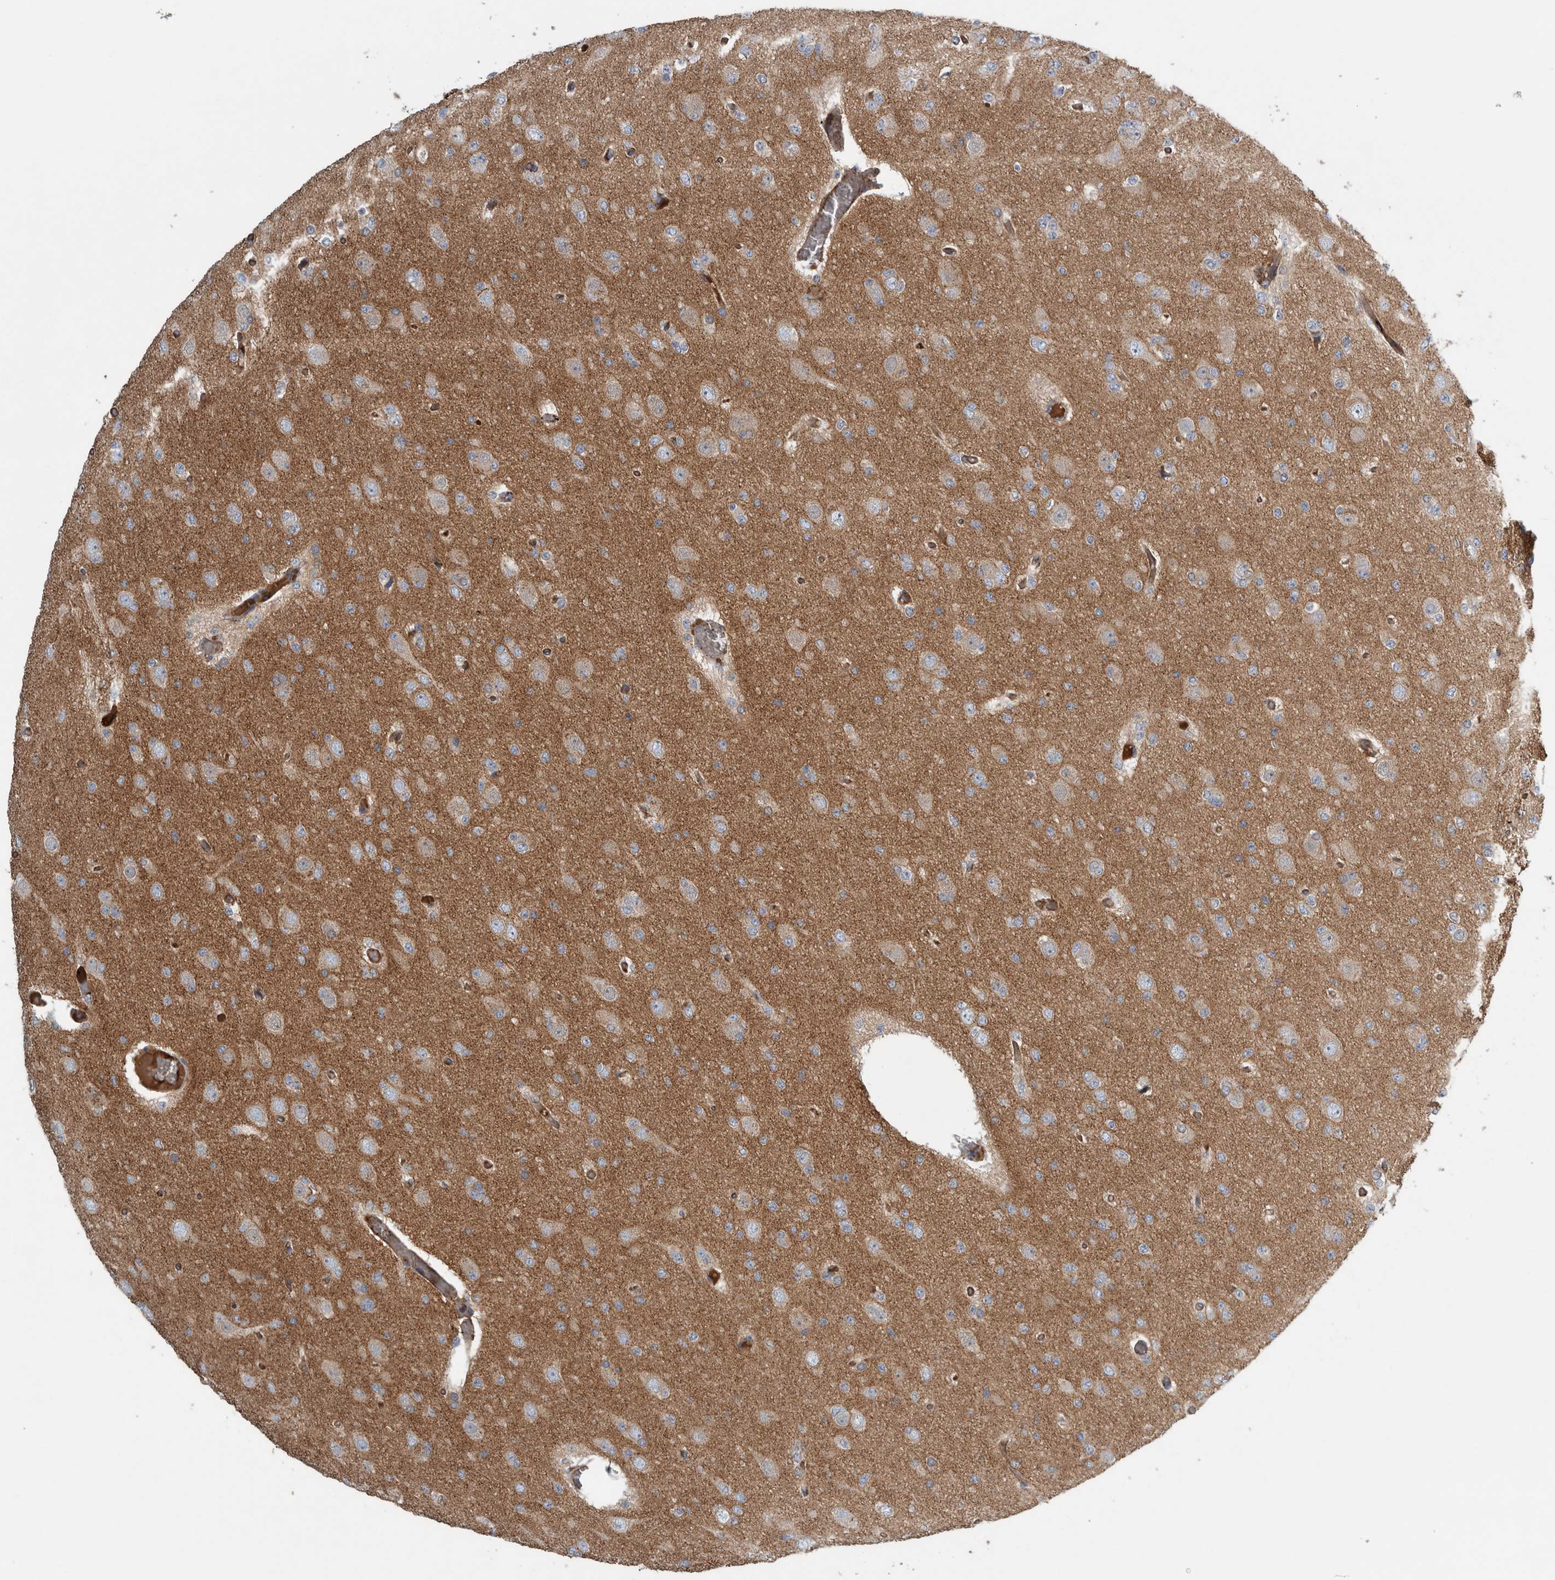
{"staining": {"intensity": "weak", "quantity": ">75%", "location": "cytoplasmic/membranous"}, "tissue": "glioma", "cell_type": "Tumor cells", "image_type": "cancer", "snomed": [{"axis": "morphology", "description": "Glioma, malignant, Low grade"}, {"axis": "topography", "description": "Brain"}], "caption": "Weak cytoplasmic/membranous staining for a protein is present in approximately >75% of tumor cells of glioma using immunohistochemistry.", "gene": "GLT8D2", "patient": {"sex": "female", "age": 22}}